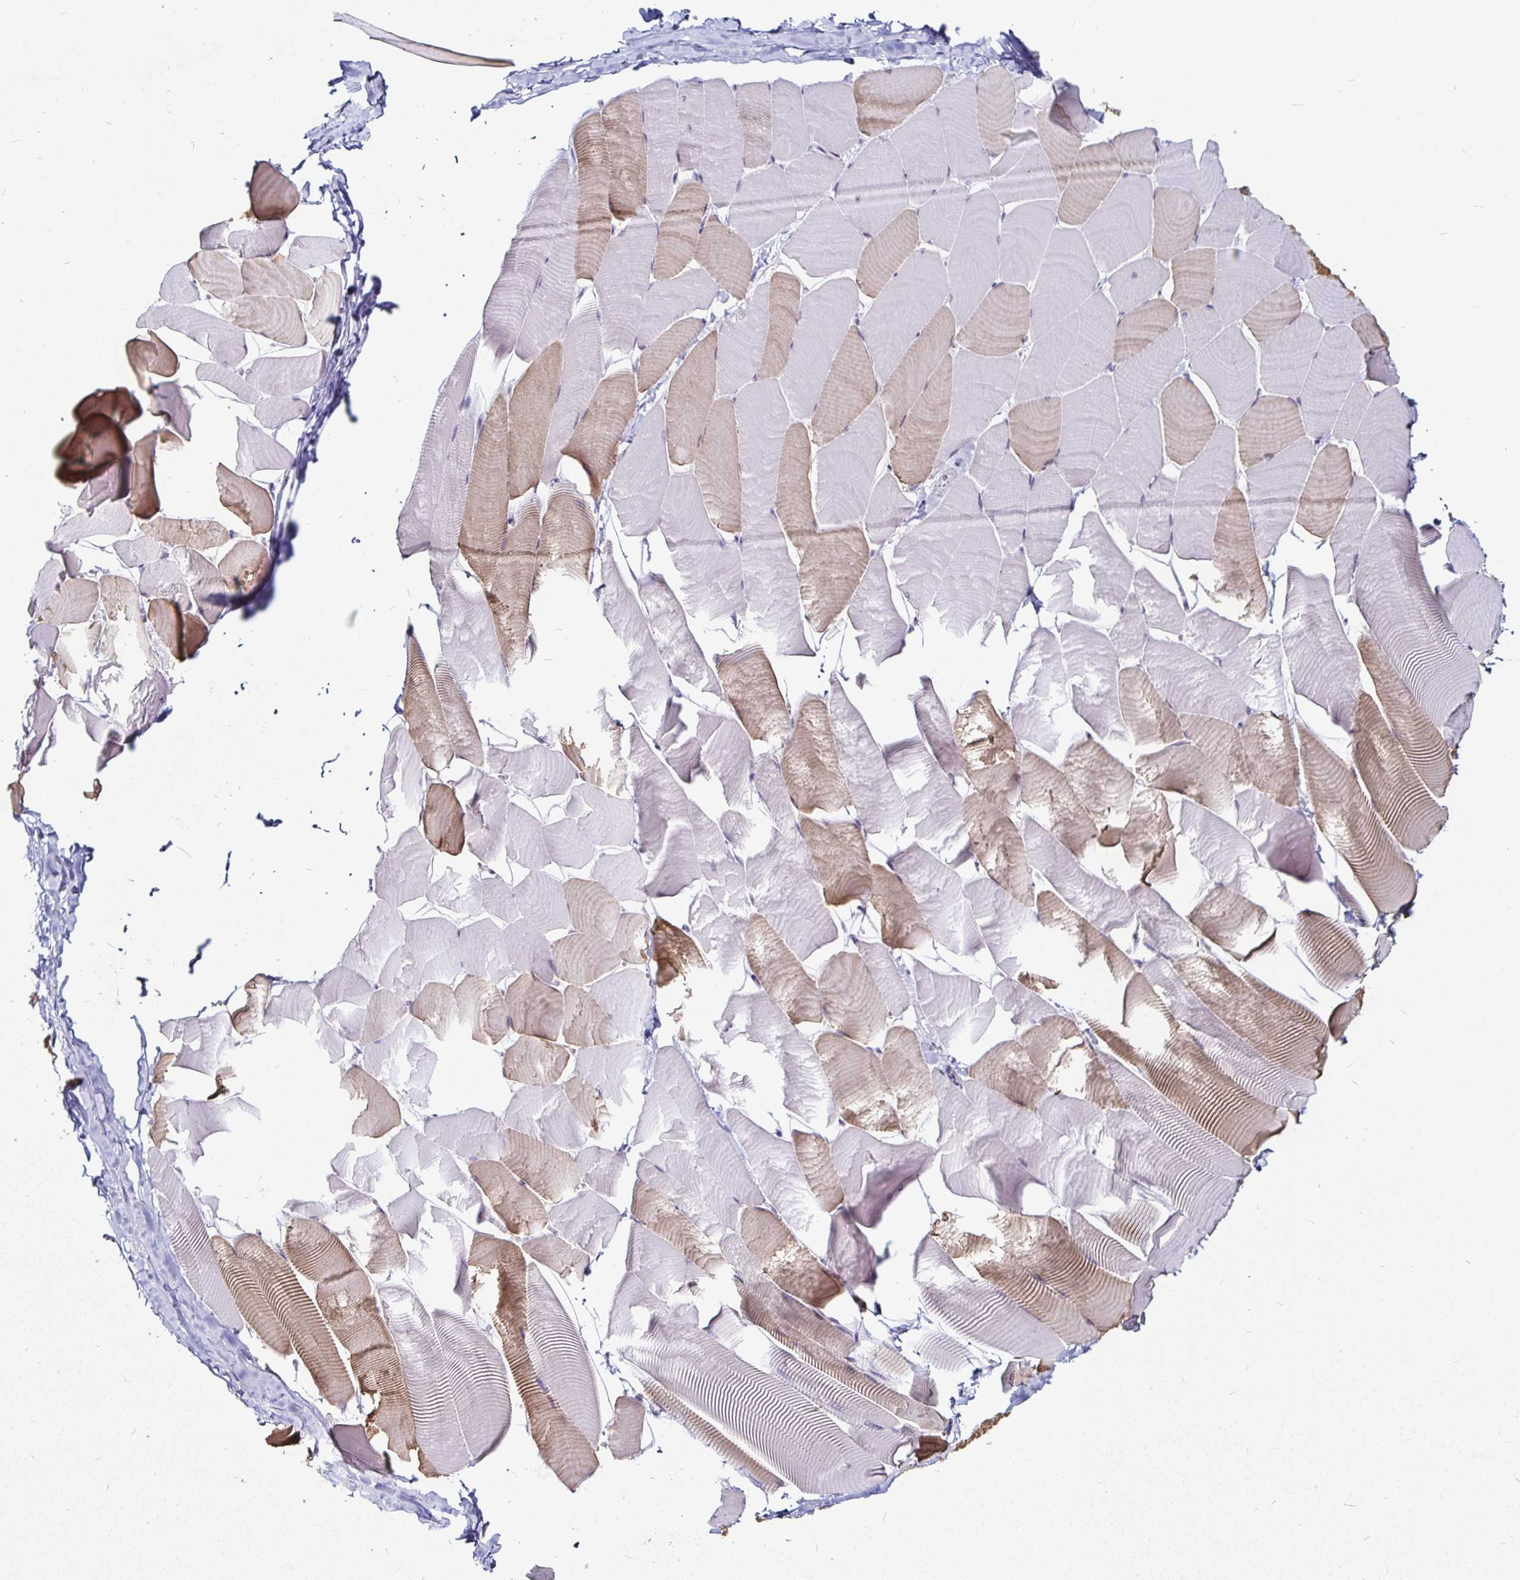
{"staining": {"intensity": "weak", "quantity": "25%-75%", "location": "cytoplasmic/membranous"}, "tissue": "skeletal muscle", "cell_type": "Myocytes", "image_type": "normal", "snomed": [{"axis": "morphology", "description": "Normal tissue, NOS"}, {"axis": "topography", "description": "Skeletal muscle"}], "caption": "Protein expression analysis of normal skeletal muscle exhibits weak cytoplasmic/membranous expression in approximately 25%-75% of myocytes. (DAB = brown stain, brightfield microscopy at high magnification).", "gene": "FAIM2", "patient": {"sex": "male", "age": 25}}